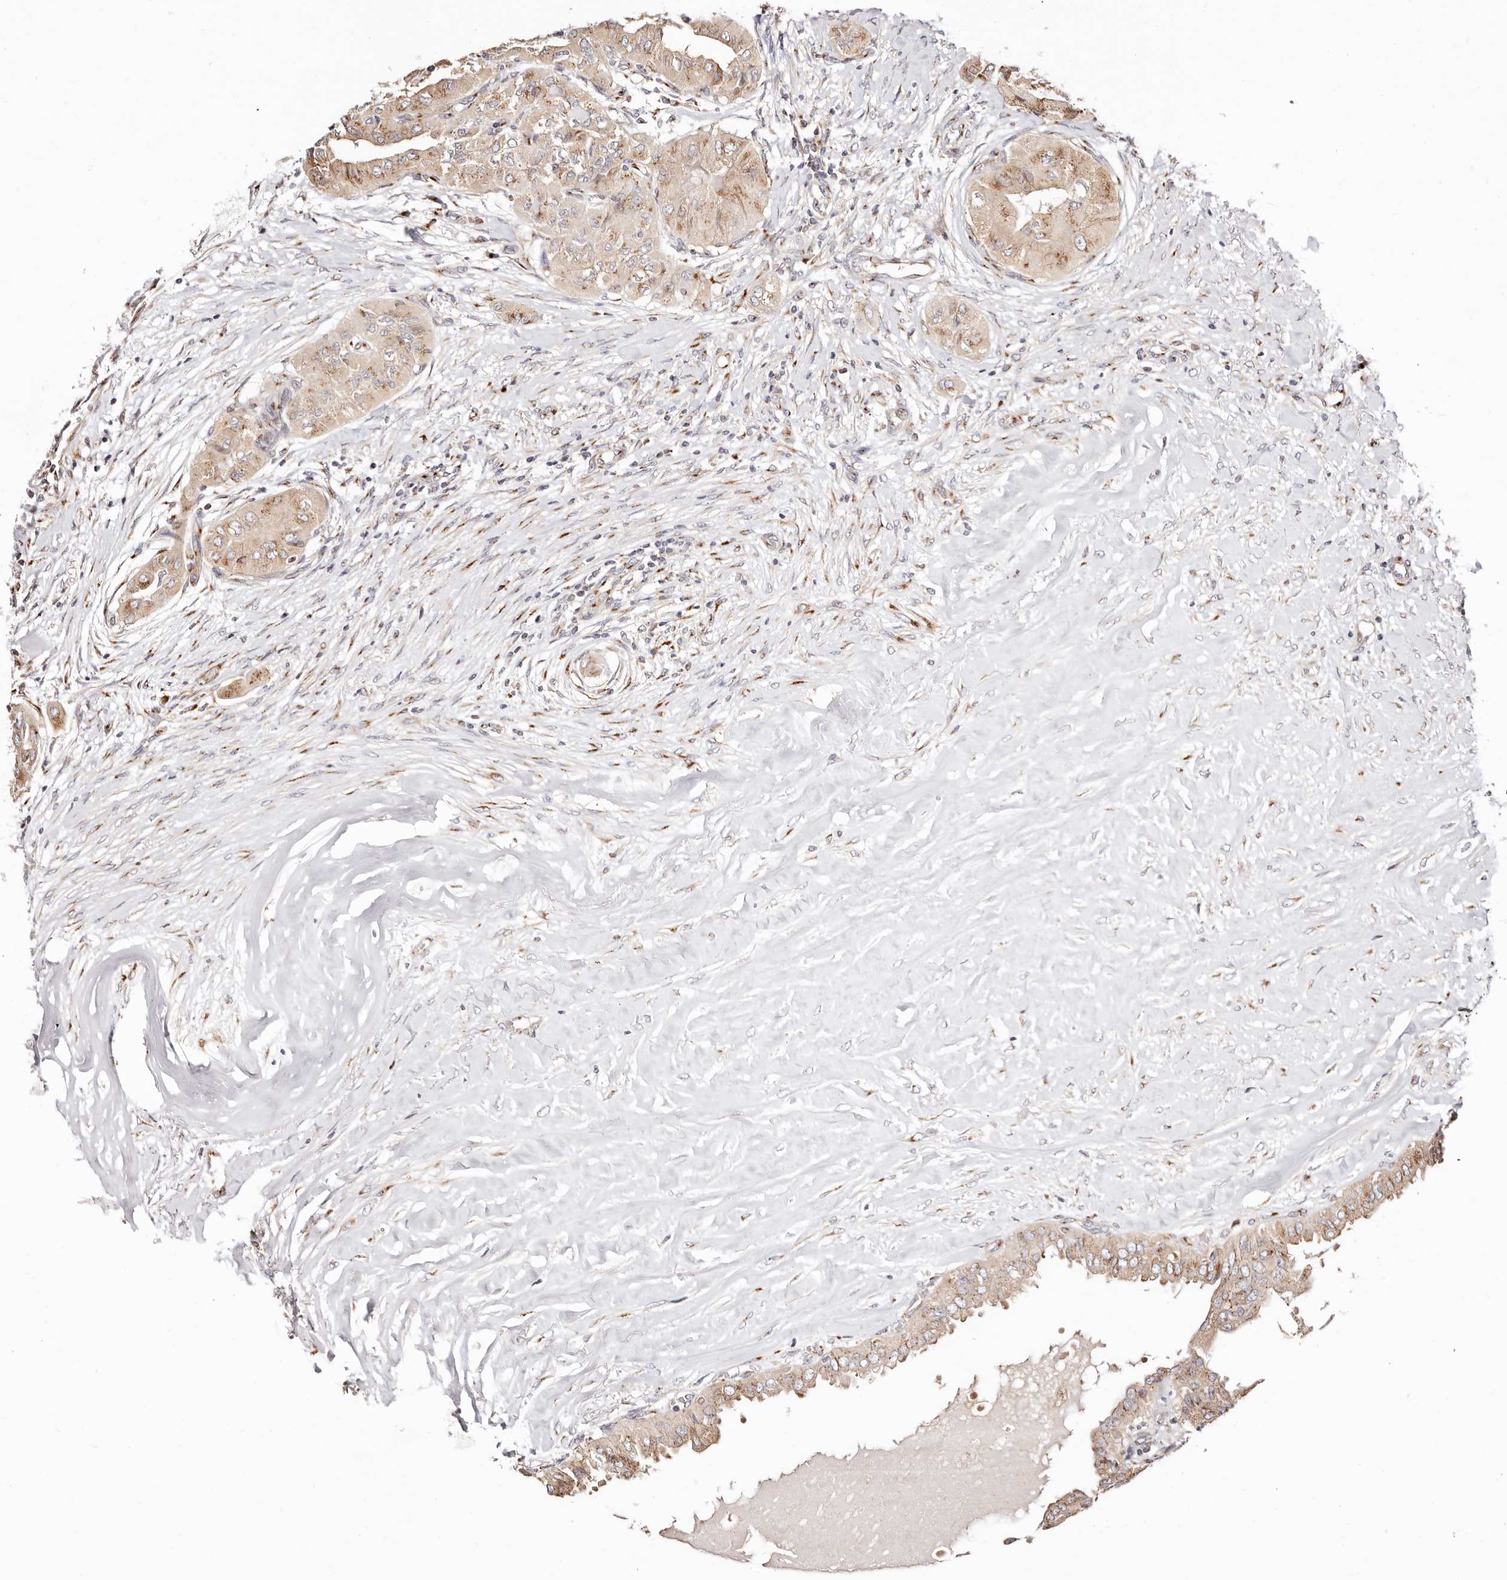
{"staining": {"intensity": "moderate", "quantity": ">75%", "location": "cytoplasmic/membranous"}, "tissue": "thyroid cancer", "cell_type": "Tumor cells", "image_type": "cancer", "snomed": [{"axis": "morphology", "description": "Papillary adenocarcinoma, NOS"}, {"axis": "topography", "description": "Thyroid gland"}], "caption": "Thyroid cancer (papillary adenocarcinoma) was stained to show a protein in brown. There is medium levels of moderate cytoplasmic/membranous positivity in approximately >75% of tumor cells.", "gene": "MAPK6", "patient": {"sex": "female", "age": 59}}